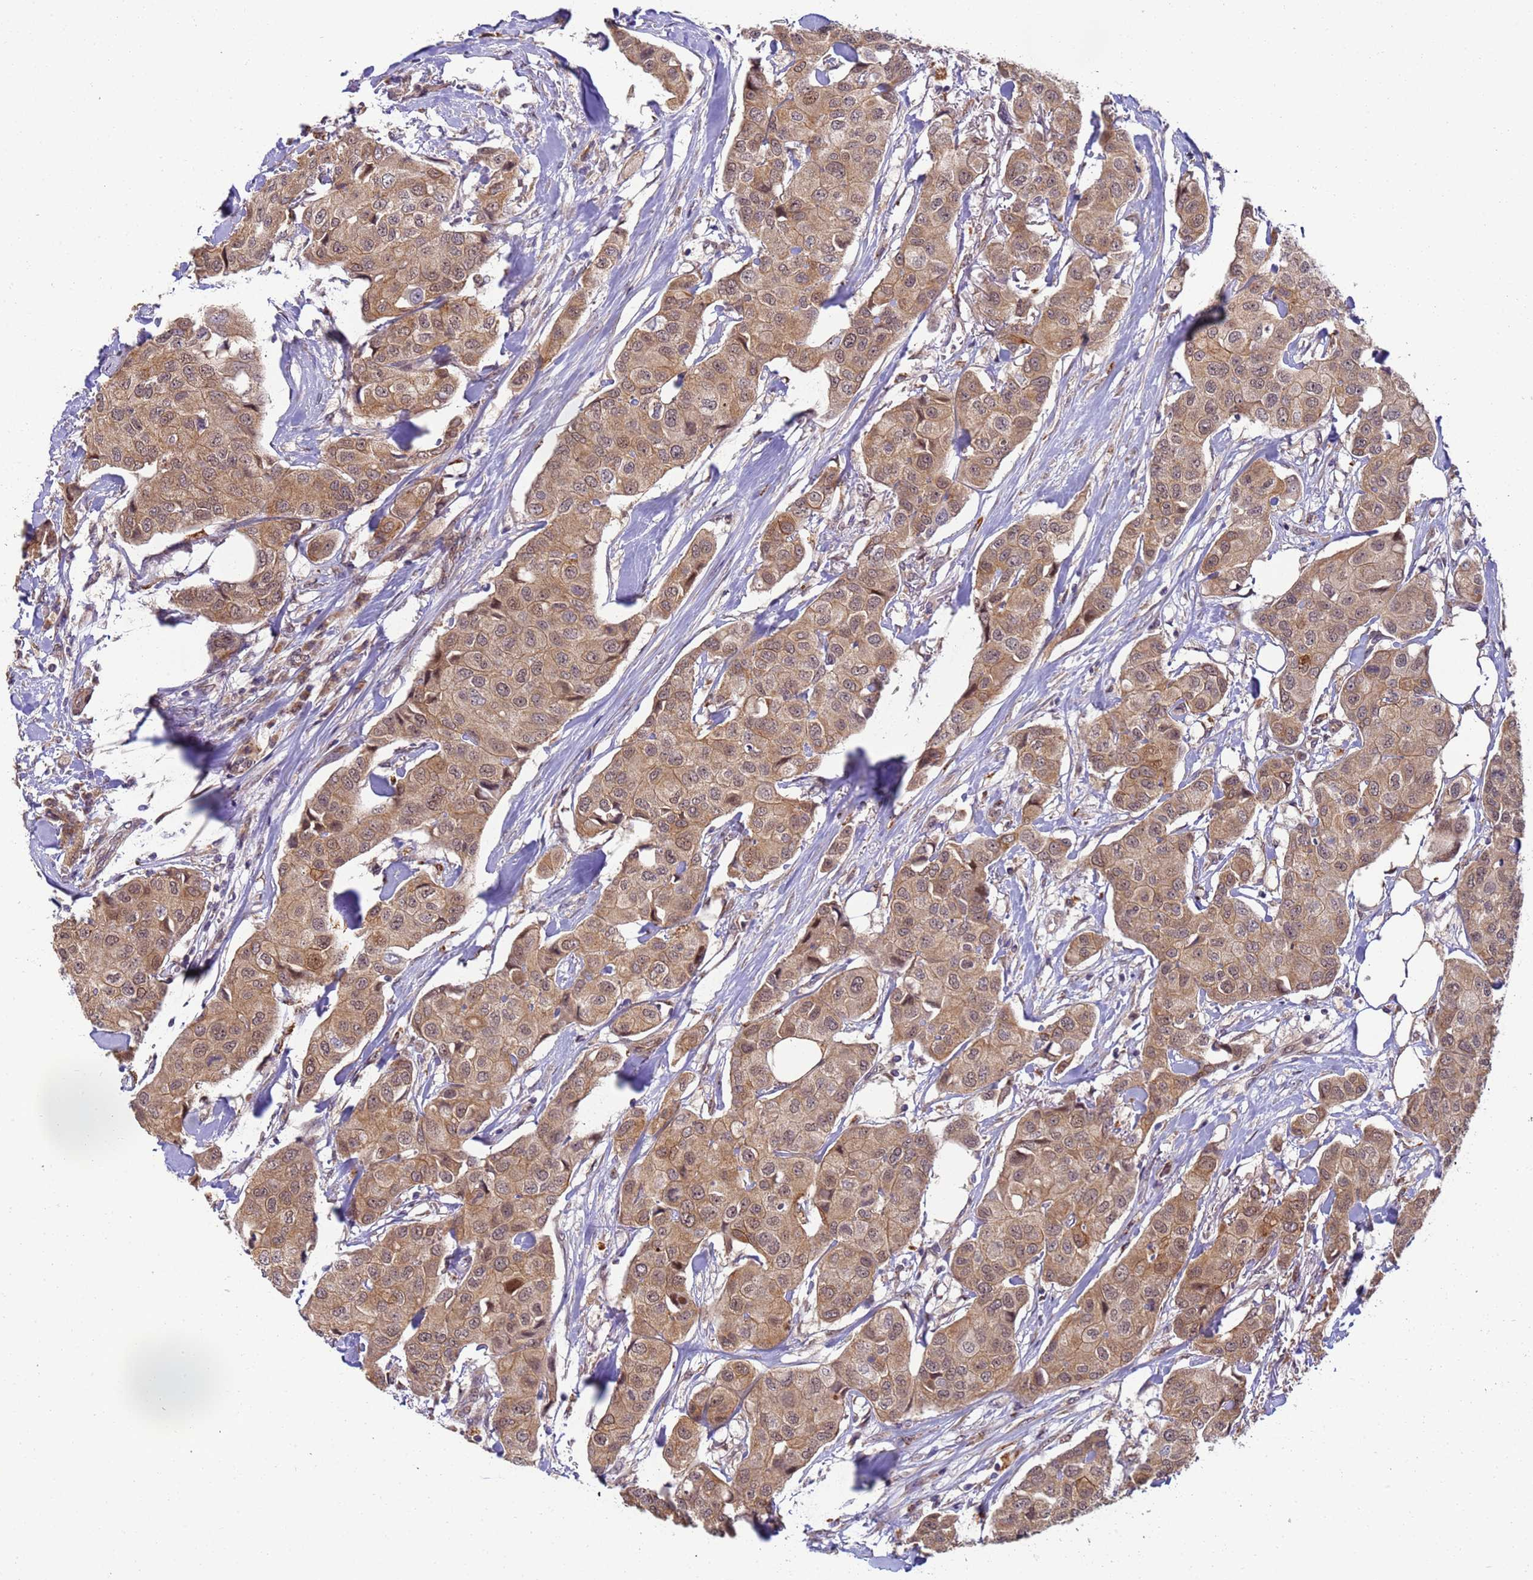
{"staining": {"intensity": "moderate", "quantity": ">75%", "location": "cytoplasmic/membranous,nuclear"}, "tissue": "breast cancer", "cell_type": "Tumor cells", "image_type": "cancer", "snomed": [{"axis": "morphology", "description": "Duct carcinoma"}, {"axis": "topography", "description": "Breast"}], "caption": "Immunohistochemical staining of breast cancer (intraductal carcinoma) reveals moderate cytoplasmic/membranous and nuclear protein positivity in about >75% of tumor cells.", "gene": "RAPGEF3", "patient": {"sex": "female", "age": 80}}